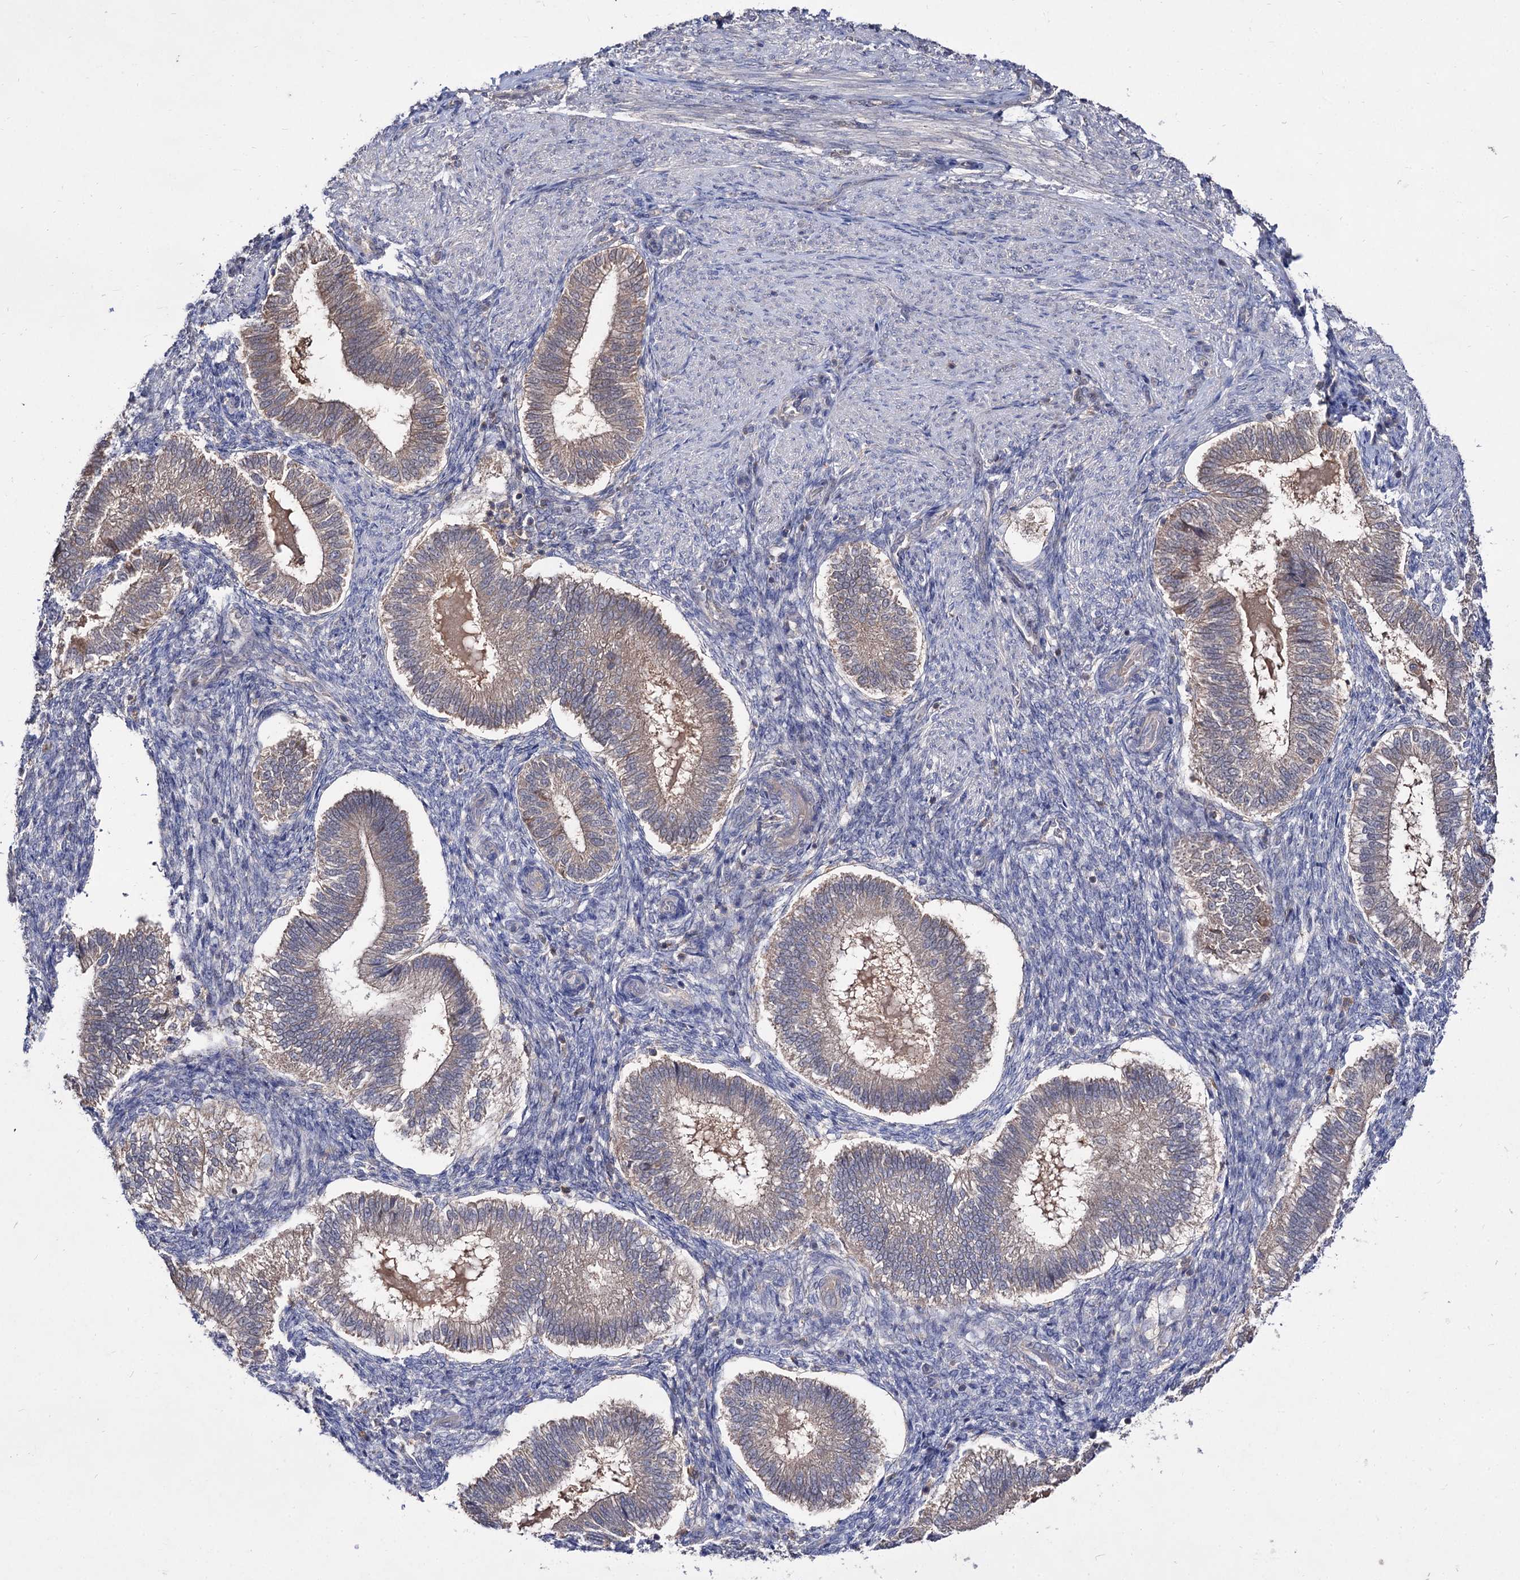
{"staining": {"intensity": "negative", "quantity": "none", "location": "none"}, "tissue": "endometrium", "cell_type": "Cells in endometrial stroma", "image_type": "normal", "snomed": [{"axis": "morphology", "description": "Normal tissue, NOS"}, {"axis": "topography", "description": "Endometrium"}], "caption": "A high-resolution photomicrograph shows immunohistochemistry staining of unremarkable endometrium, which demonstrates no significant positivity in cells in endometrial stroma.", "gene": "ACTR6", "patient": {"sex": "female", "age": 25}}